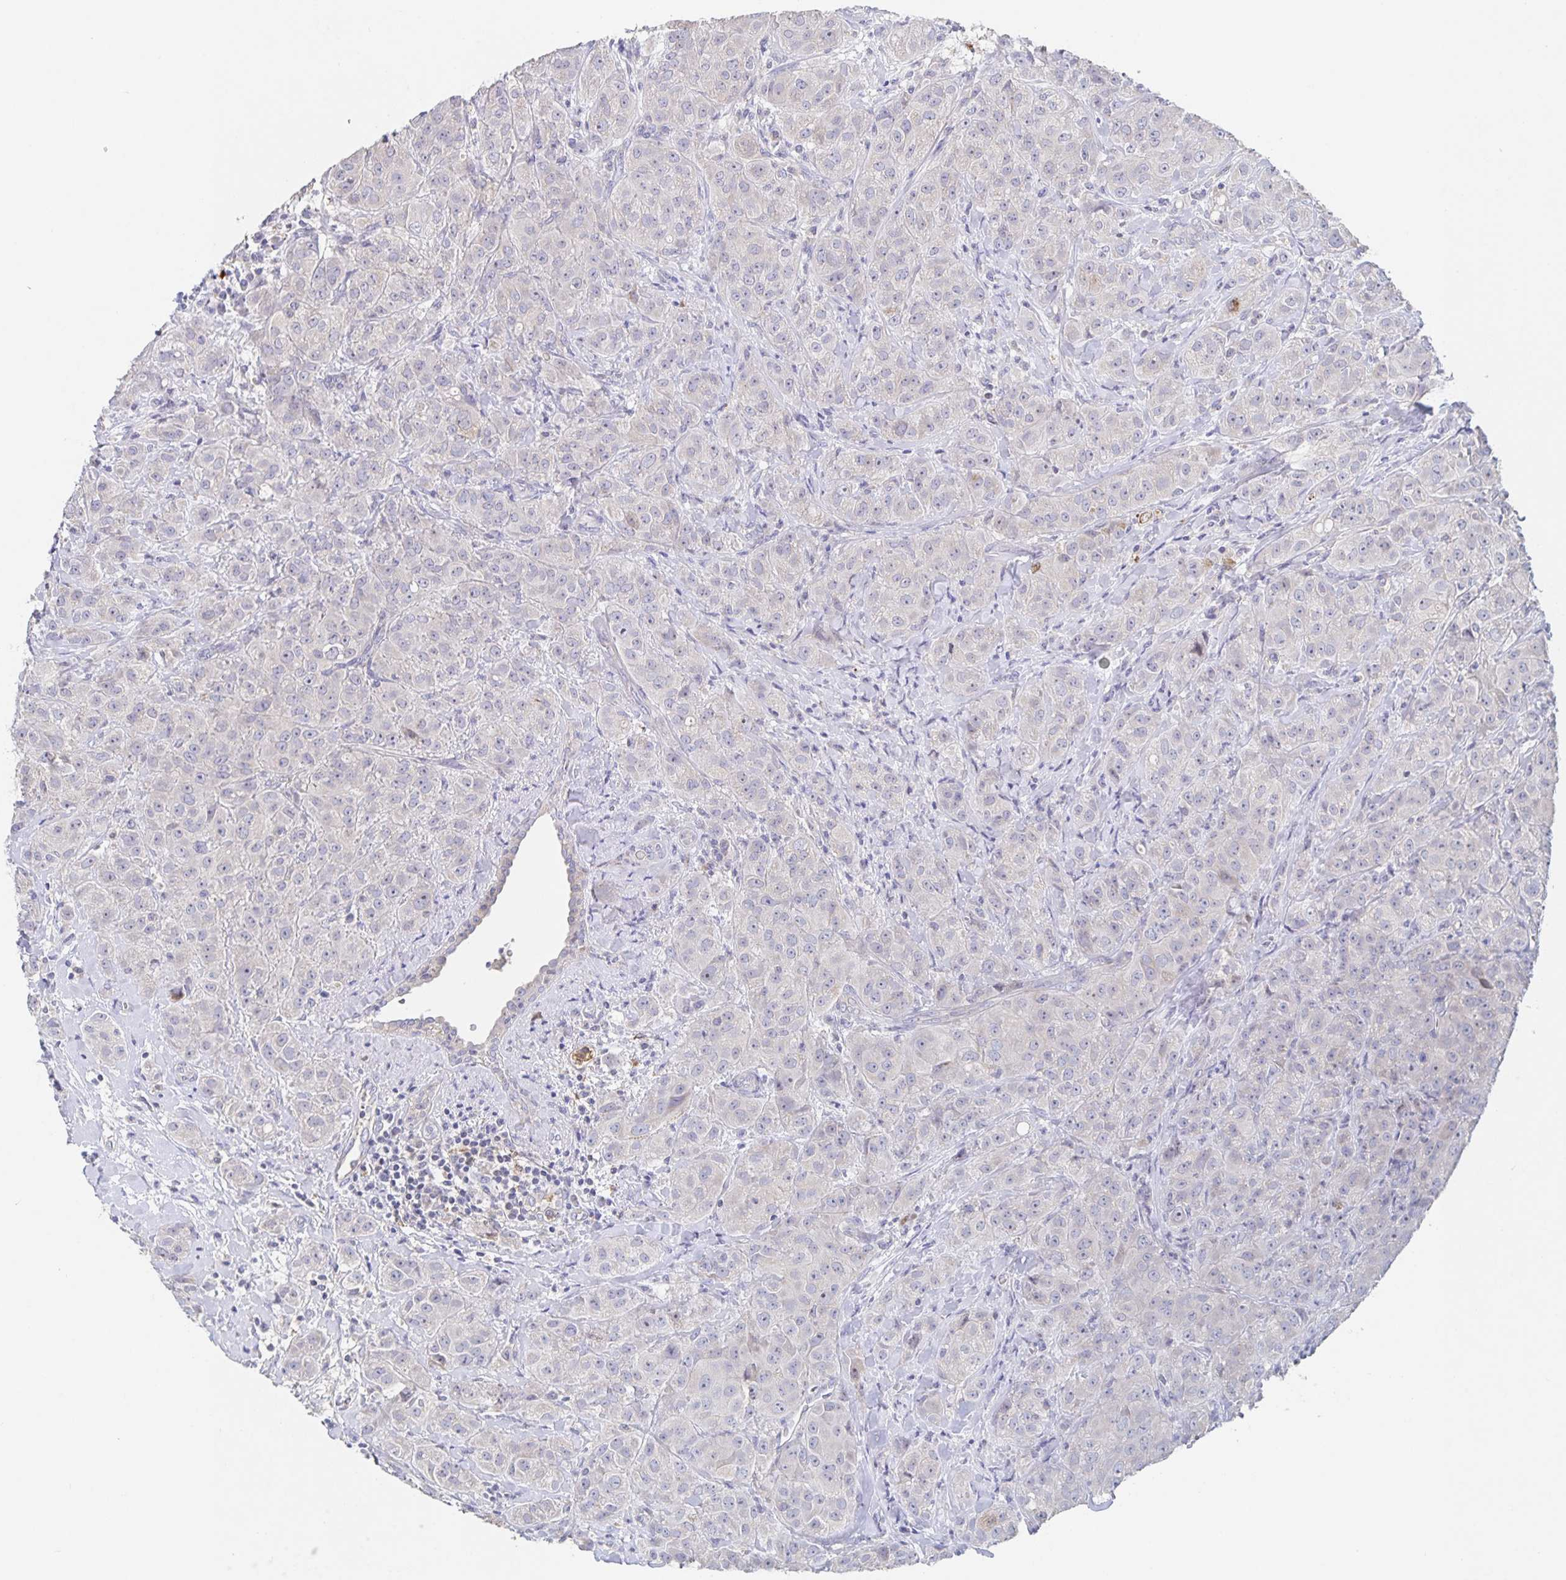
{"staining": {"intensity": "negative", "quantity": "none", "location": "none"}, "tissue": "breast cancer", "cell_type": "Tumor cells", "image_type": "cancer", "snomed": [{"axis": "morphology", "description": "Normal tissue, NOS"}, {"axis": "morphology", "description": "Duct carcinoma"}, {"axis": "topography", "description": "Breast"}], "caption": "Immunohistochemistry of human breast infiltrating ductal carcinoma exhibits no staining in tumor cells.", "gene": "CDC42BPG", "patient": {"sex": "female", "age": 43}}